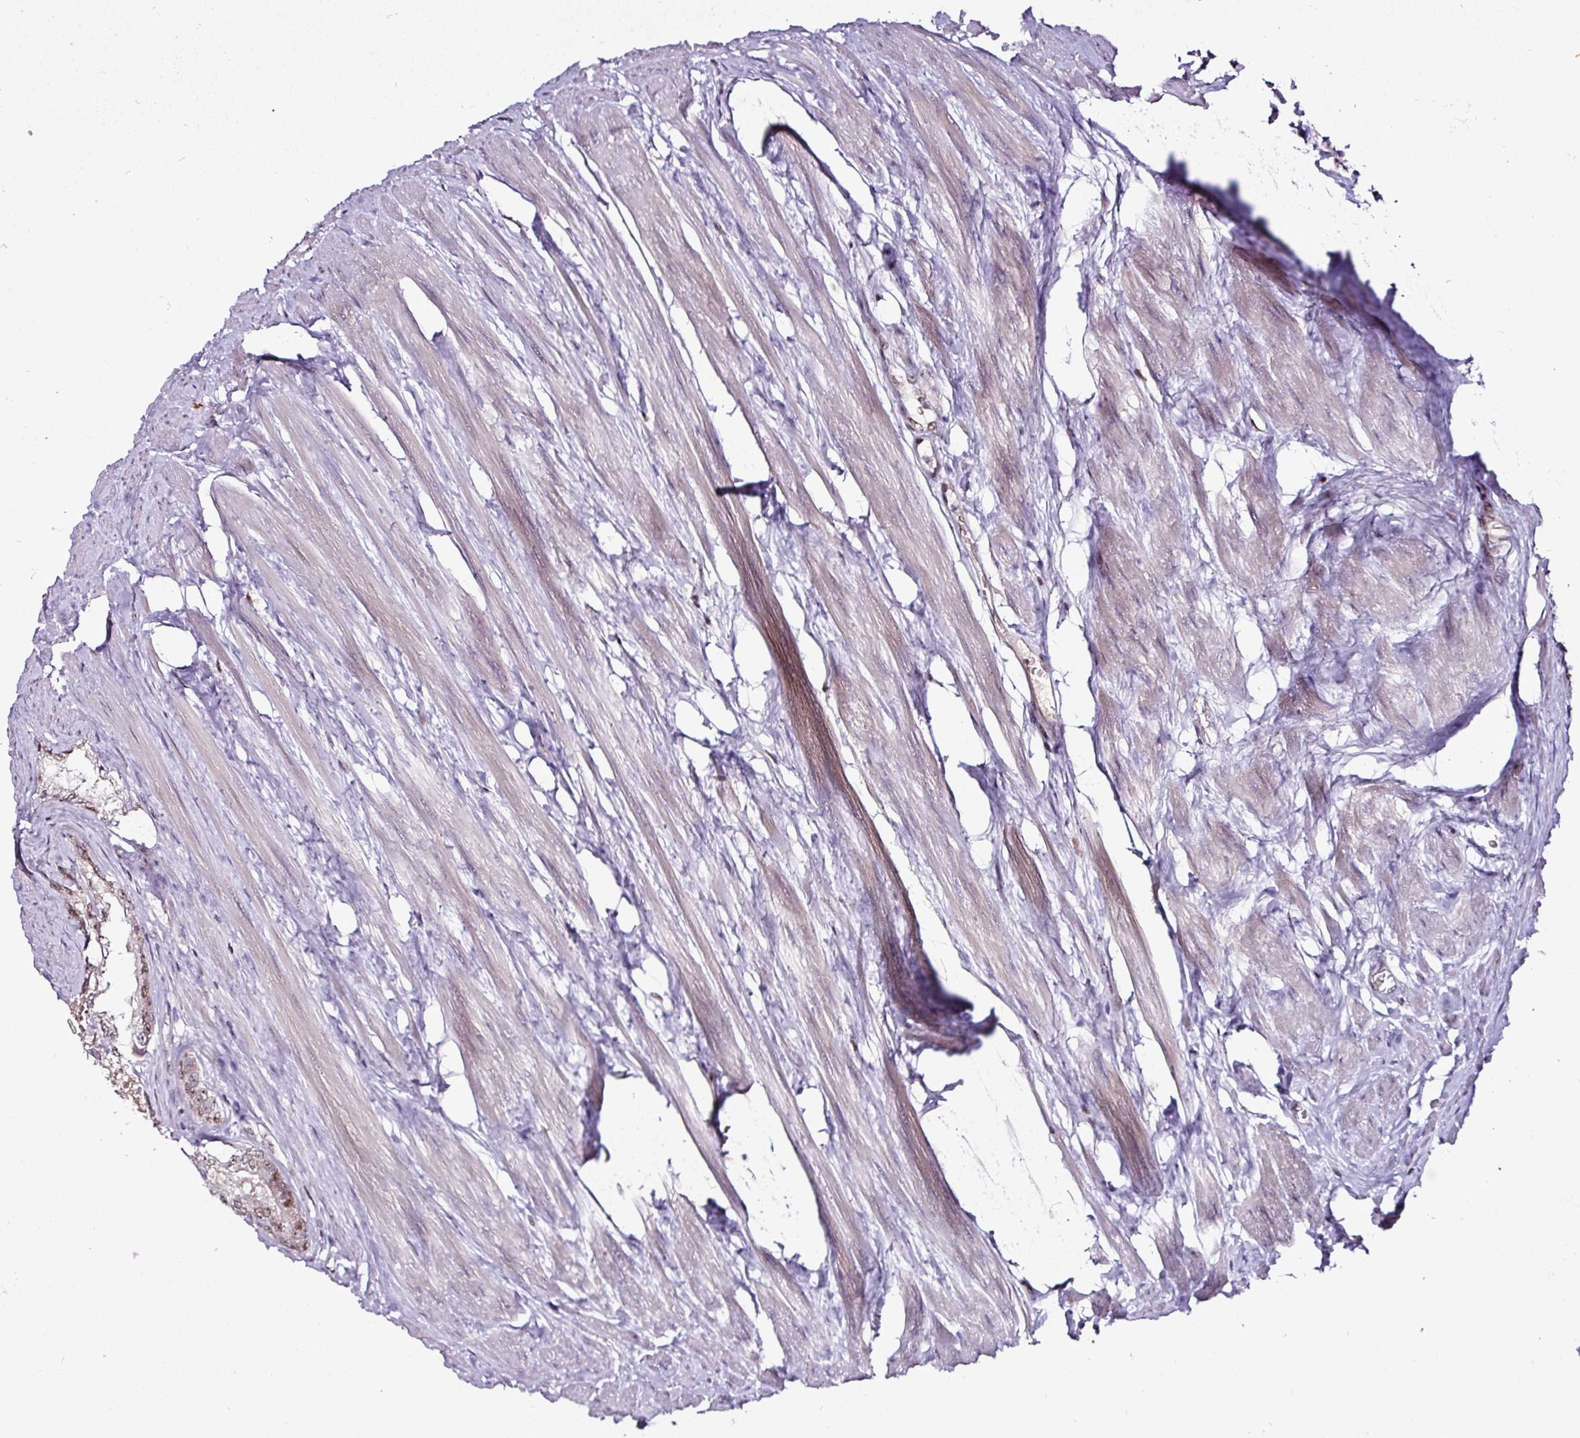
{"staining": {"intensity": "moderate", "quantity": "25%-75%", "location": "nuclear"}, "tissue": "prostate cancer", "cell_type": "Tumor cells", "image_type": "cancer", "snomed": [{"axis": "morphology", "description": "Adenocarcinoma, Low grade"}, {"axis": "topography", "description": "Prostate"}], "caption": "This is a histology image of immunohistochemistry (IHC) staining of prostate cancer, which shows moderate expression in the nuclear of tumor cells.", "gene": "KLF16", "patient": {"sex": "male", "age": 68}}